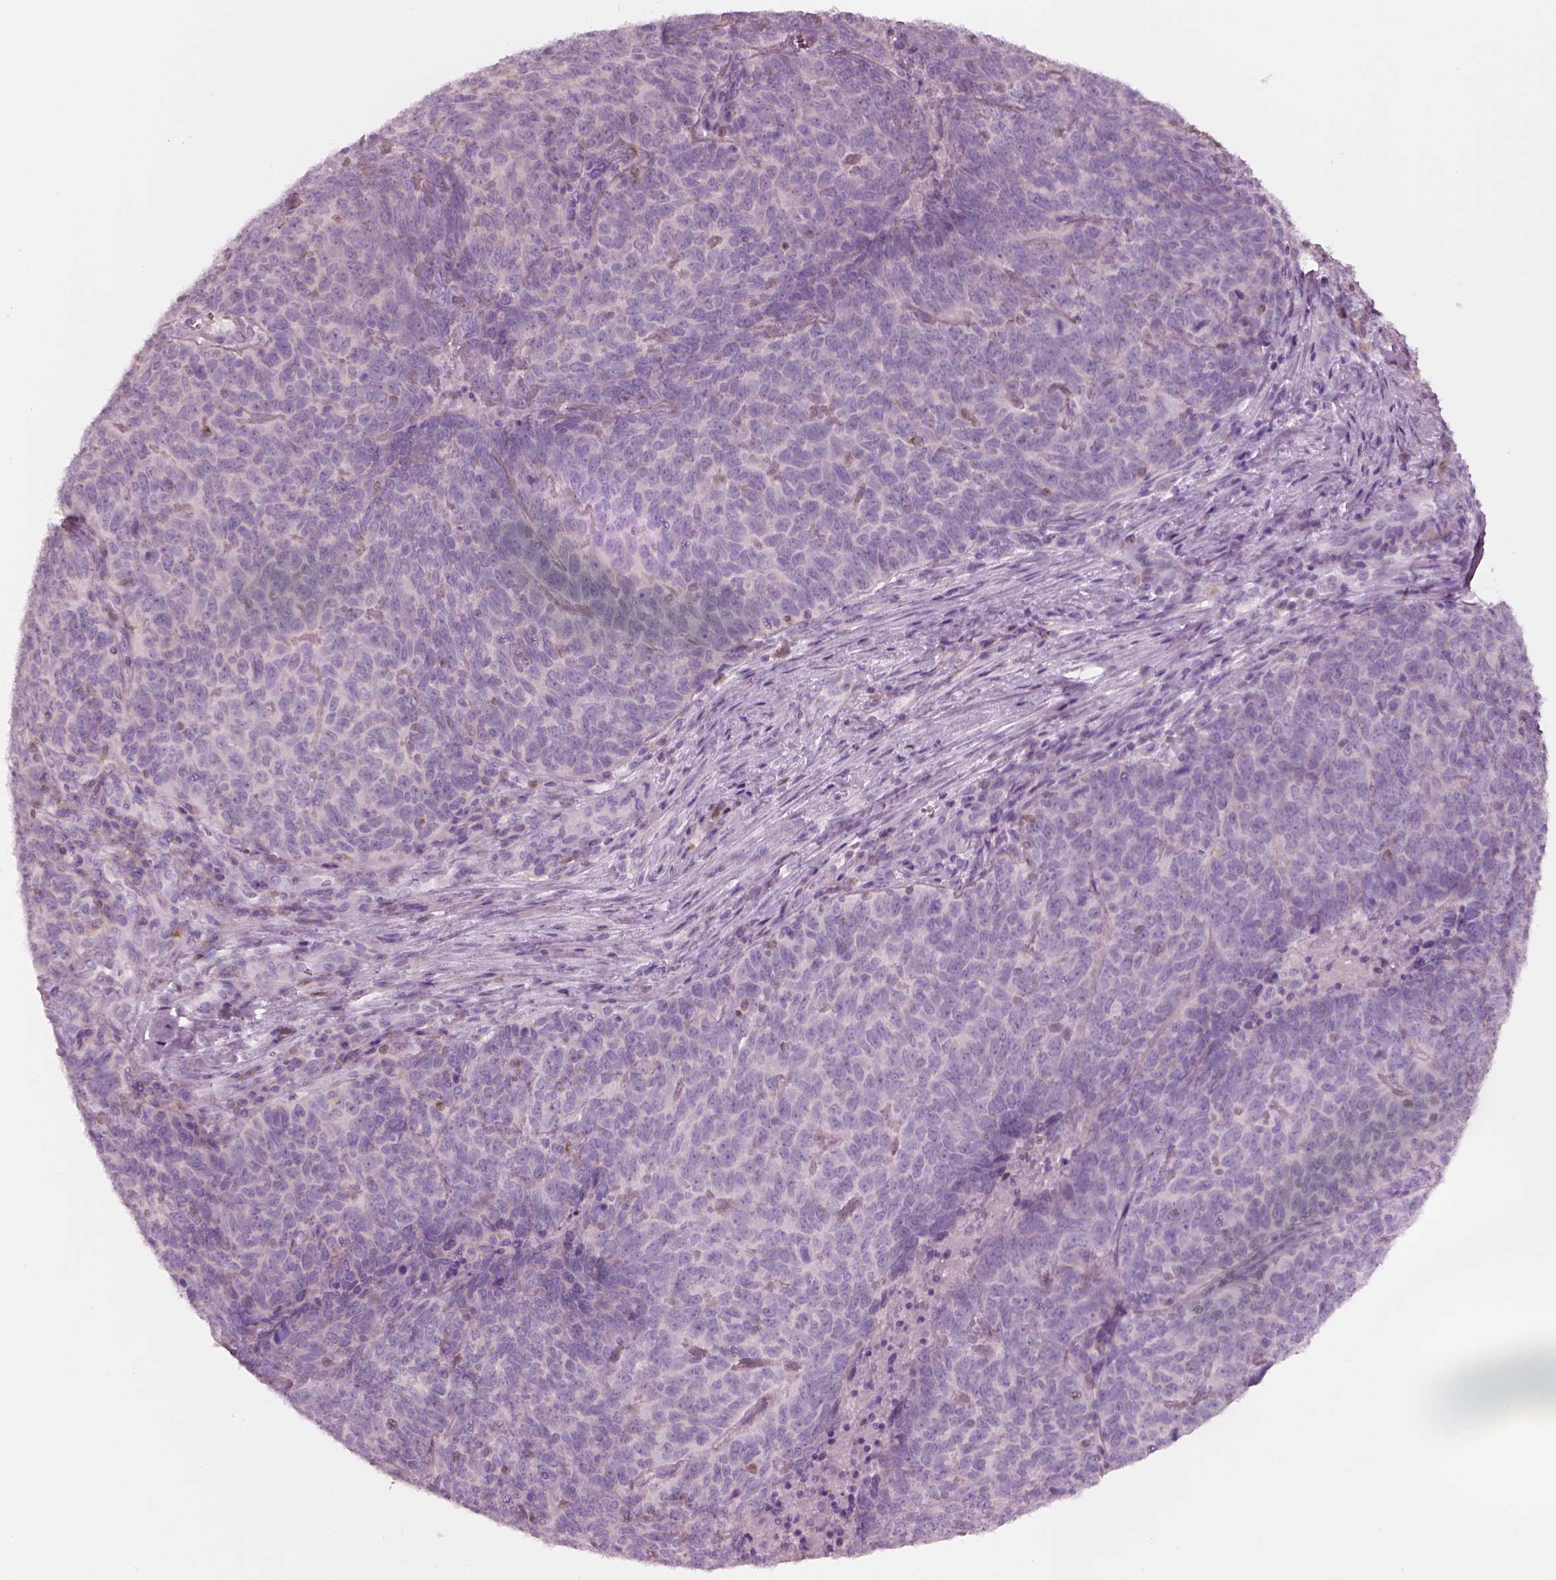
{"staining": {"intensity": "negative", "quantity": "none", "location": "none"}, "tissue": "skin cancer", "cell_type": "Tumor cells", "image_type": "cancer", "snomed": [{"axis": "morphology", "description": "Squamous cell carcinoma, NOS"}, {"axis": "topography", "description": "Skin"}, {"axis": "topography", "description": "Anal"}], "caption": "Tumor cells show no significant protein staining in skin cancer (squamous cell carcinoma). (Immunohistochemistry, brightfield microscopy, high magnification).", "gene": "SLC27A2", "patient": {"sex": "female", "age": 51}}